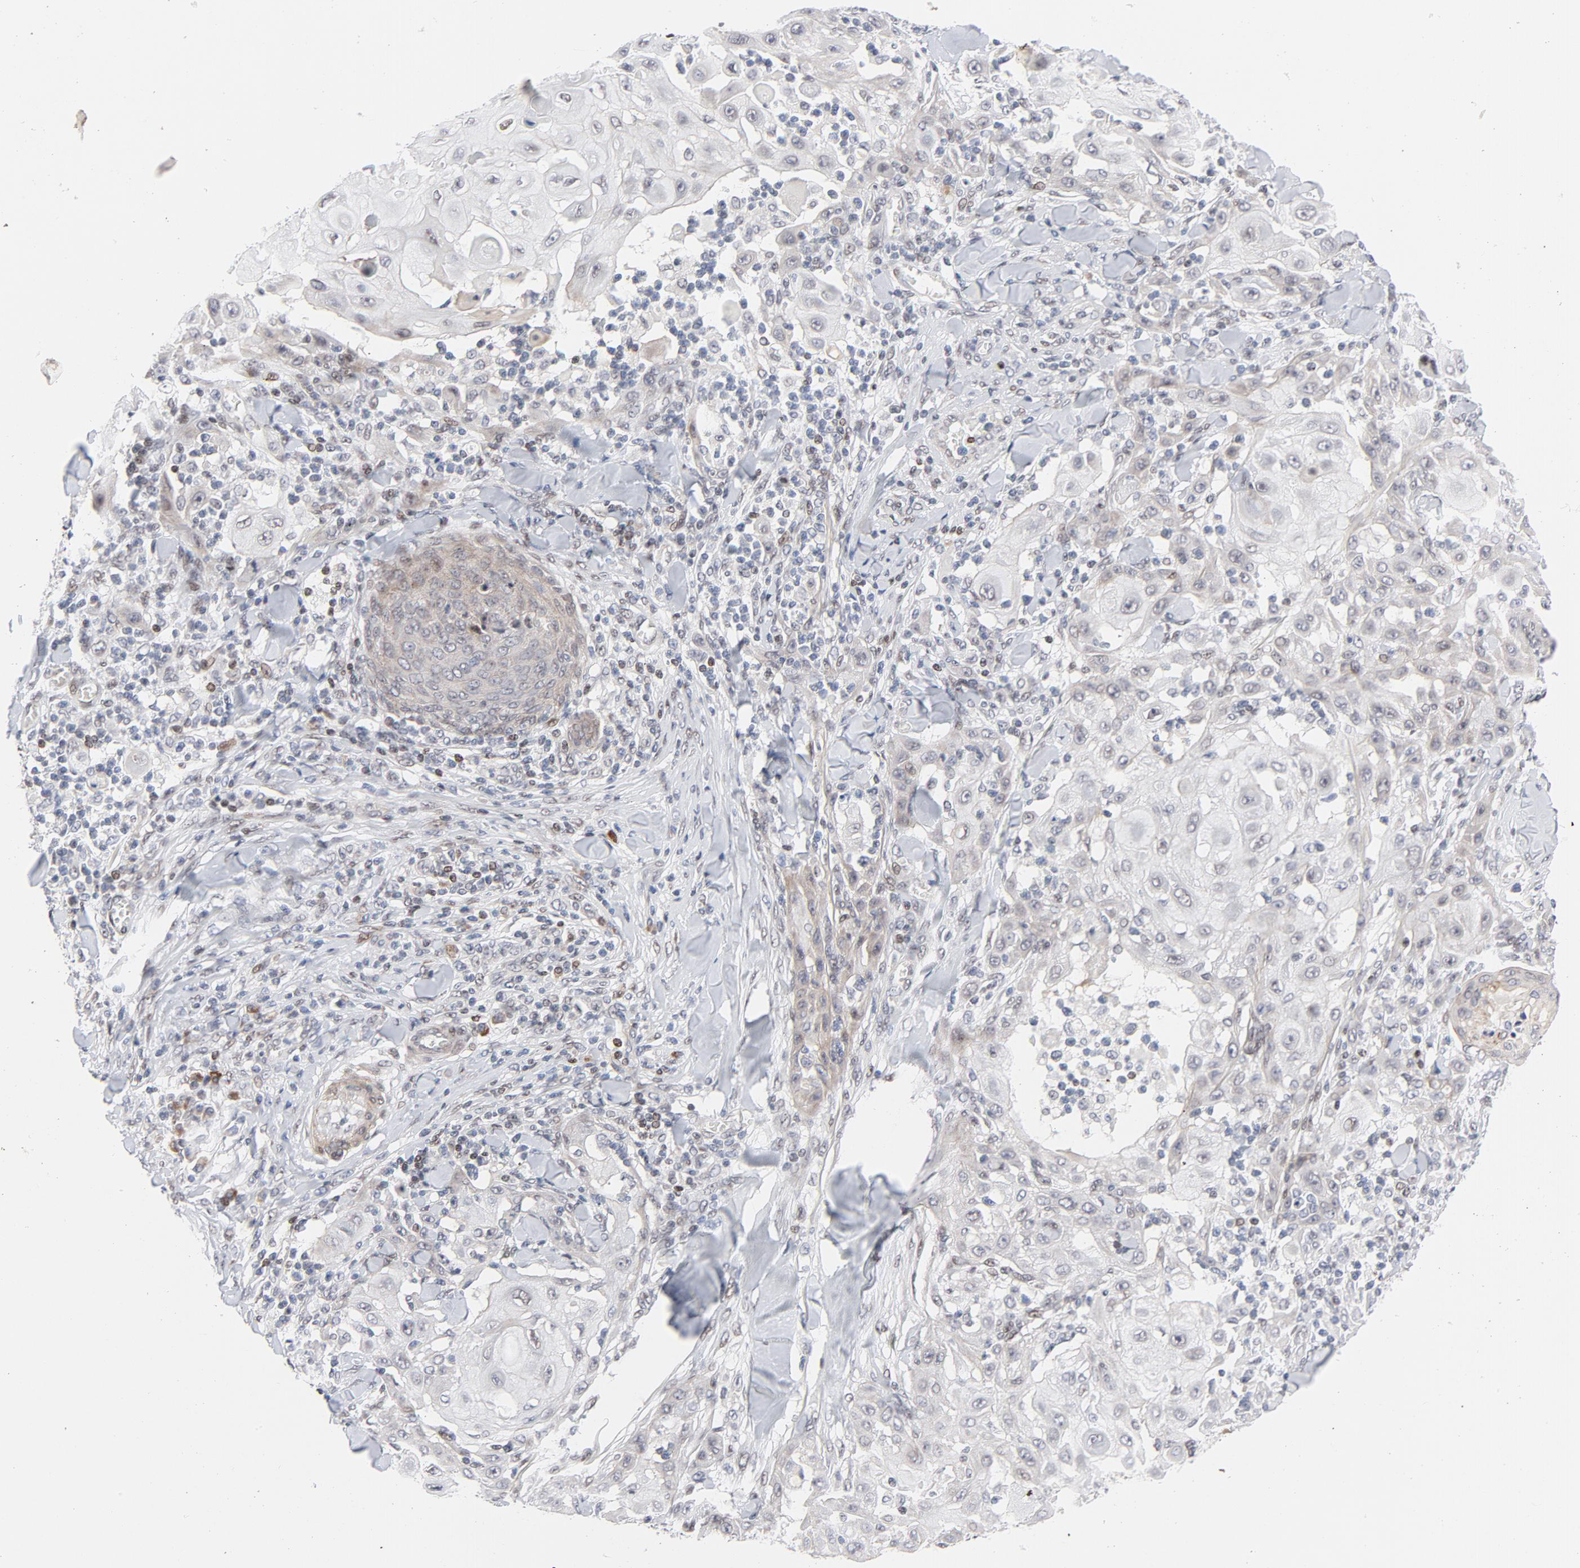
{"staining": {"intensity": "weak", "quantity": "<25%", "location": "cytoplasmic/membranous"}, "tissue": "skin cancer", "cell_type": "Tumor cells", "image_type": "cancer", "snomed": [{"axis": "morphology", "description": "Squamous cell carcinoma, NOS"}, {"axis": "topography", "description": "Skin"}], "caption": "Human skin squamous cell carcinoma stained for a protein using immunohistochemistry demonstrates no positivity in tumor cells.", "gene": "NFIC", "patient": {"sex": "male", "age": 24}}